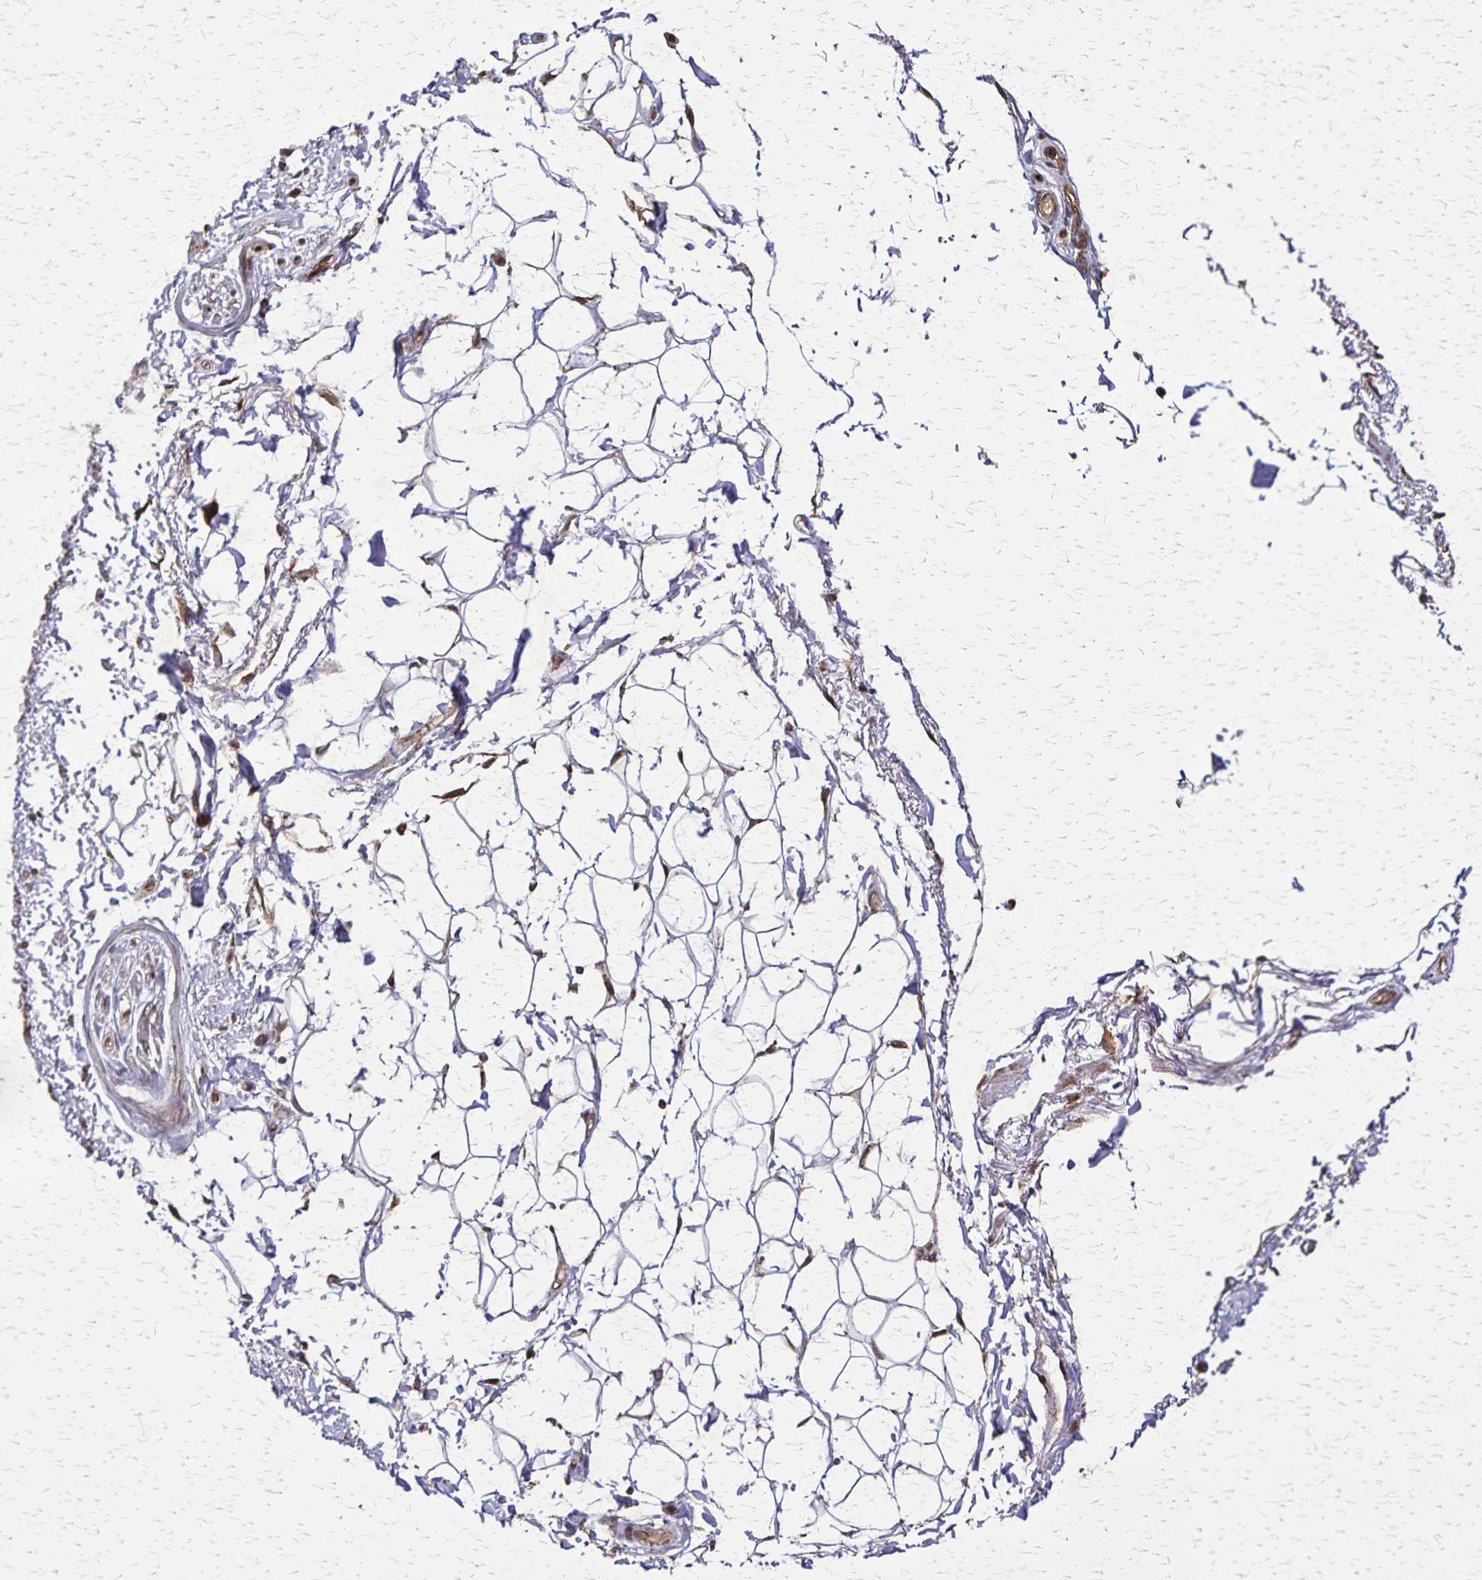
{"staining": {"intensity": "moderate", "quantity": "25%-75%", "location": "cytoplasmic/membranous"}, "tissue": "adipose tissue", "cell_type": "Adipocytes", "image_type": "normal", "snomed": [{"axis": "morphology", "description": "Normal tissue, NOS"}, {"axis": "topography", "description": "Anal"}, {"axis": "topography", "description": "Peripheral nerve tissue"}], "caption": "Adipocytes display medium levels of moderate cytoplasmic/membranous expression in about 25%-75% of cells in unremarkable adipose tissue.", "gene": "NFS1", "patient": {"sex": "male", "age": 51}}